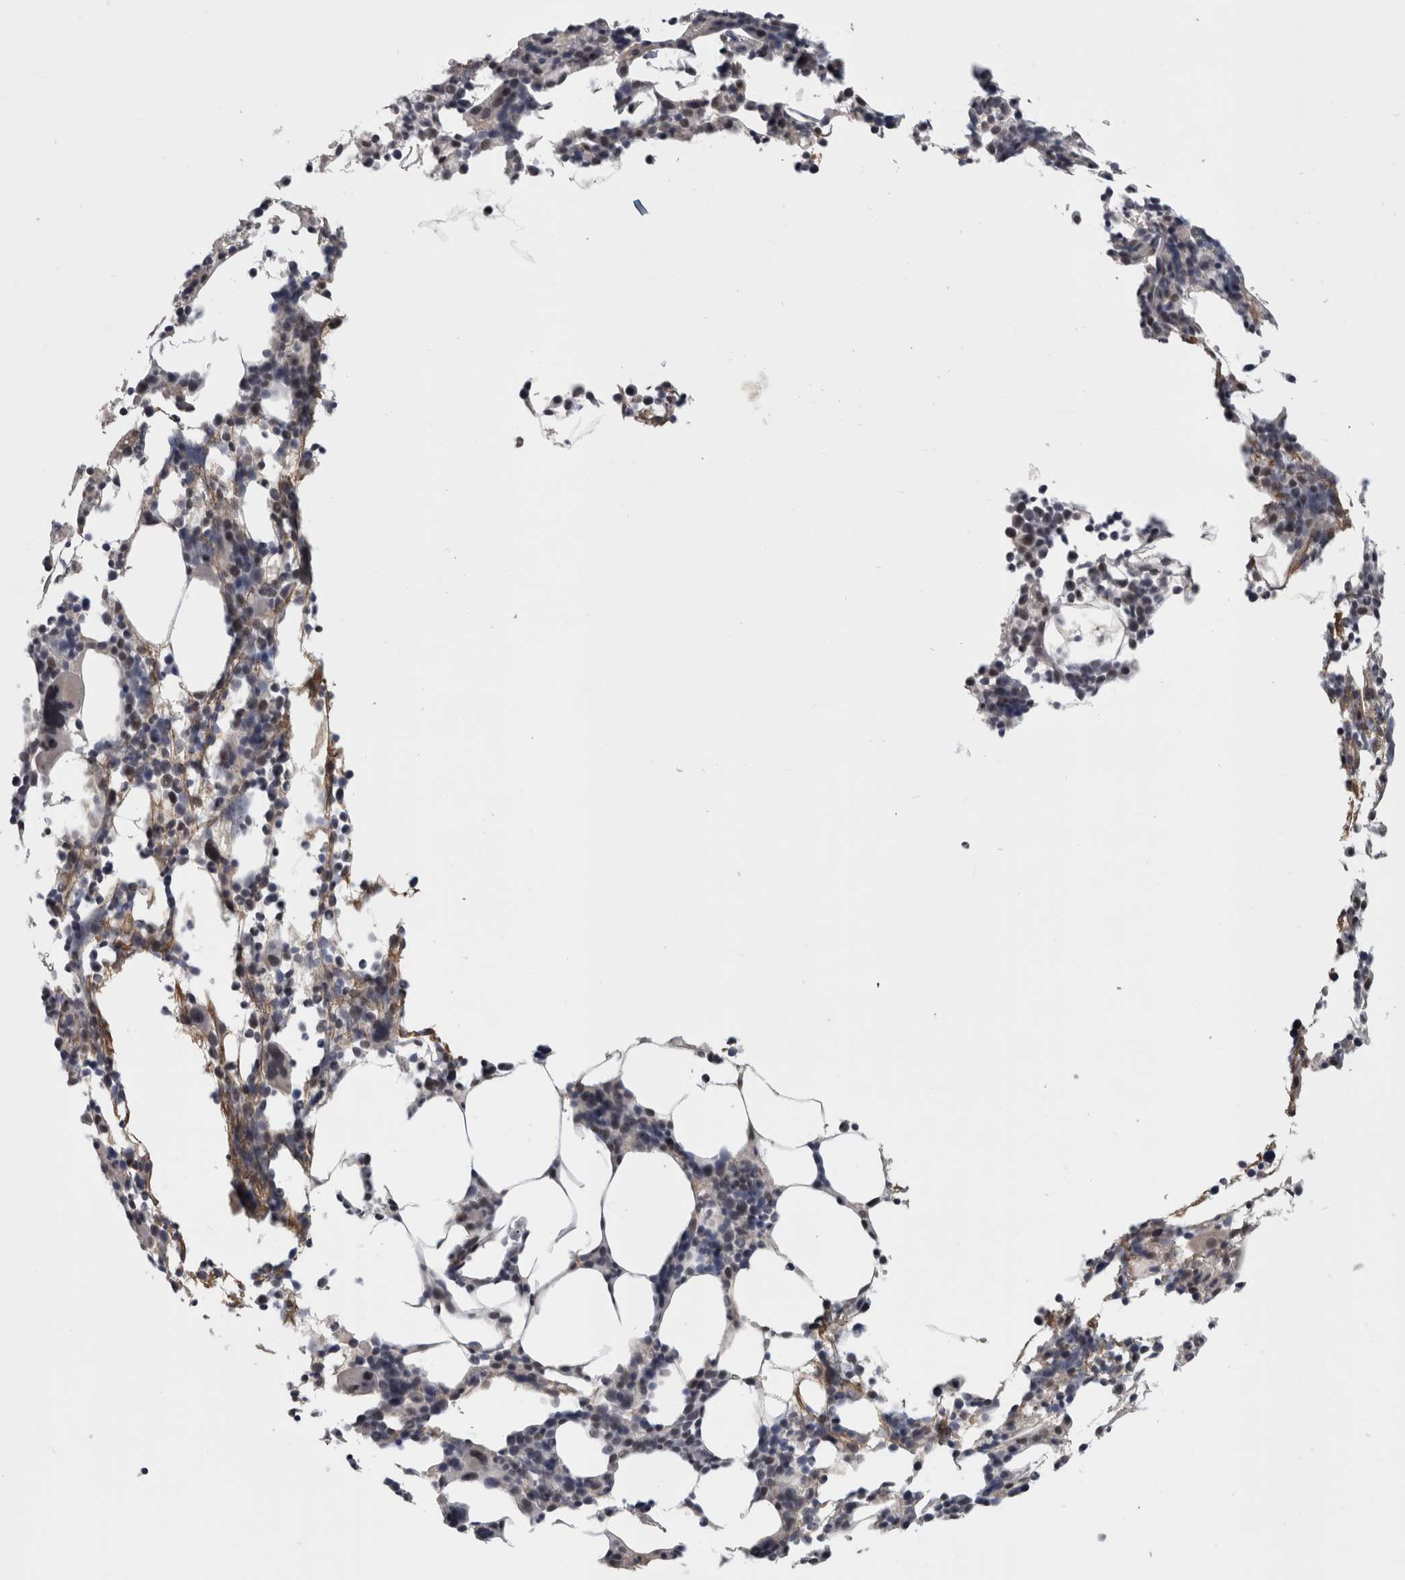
{"staining": {"intensity": "weak", "quantity": "<25%", "location": "nuclear"}, "tissue": "bone marrow", "cell_type": "Hematopoietic cells", "image_type": "normal", "snomed": [{"axis": "morphology", "description": "Normal tissue, NOS"}, {"axis": "morphology", "description": "Inflammation, NOS"}, {"axis": "topography", "description": "Bone marrow"}], "caption": "Immunohistochemical staining of benign bone marrow demonstrates no significant staining in hematopoietic cells.", "gene": "ARID4B", "patient": {"sex": "male", "age": 55}}